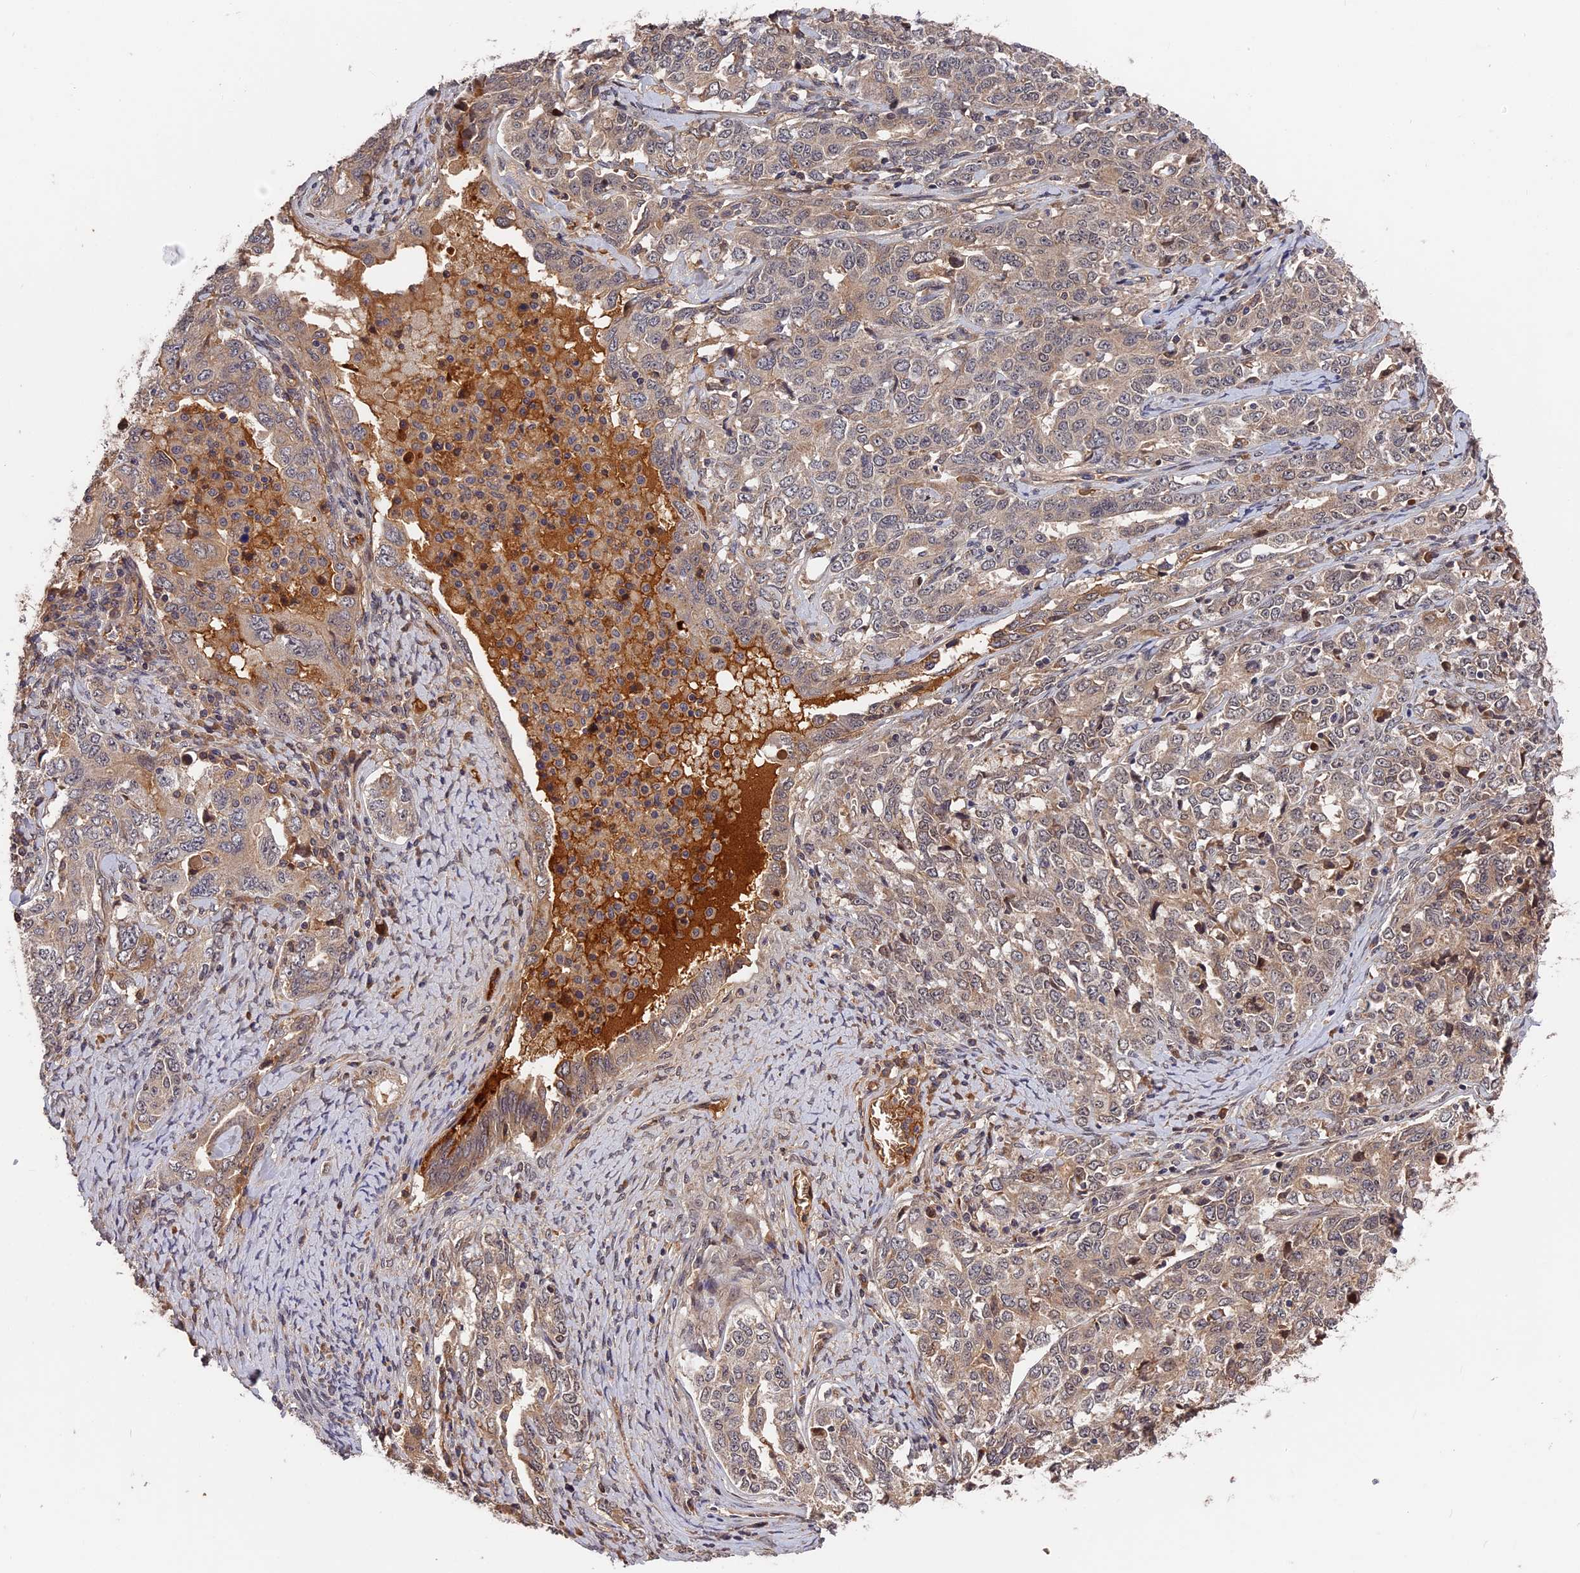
{"staining": {"intensity": "weak", "quantity": ">75%", "location": "cytoplasmic/membranous"}, "tissue": "ovarian cancer", "cell_type": "Tumor cells", "image_type": "cancer", "snomed": [{"axis": "morphology", "description": "Carcinoma, endometroid"}, {"axis": "topography", "description": "Ovary"}], "caption": "The photomicrograph displays a brown stain indicating the presence of a protein in the cytoplasmic/membranous of tumor cells in ovarian cancer (endometroid carcinoma).", "gene": "ITIH1", "patient": {"sex": "female", "age": 62}}